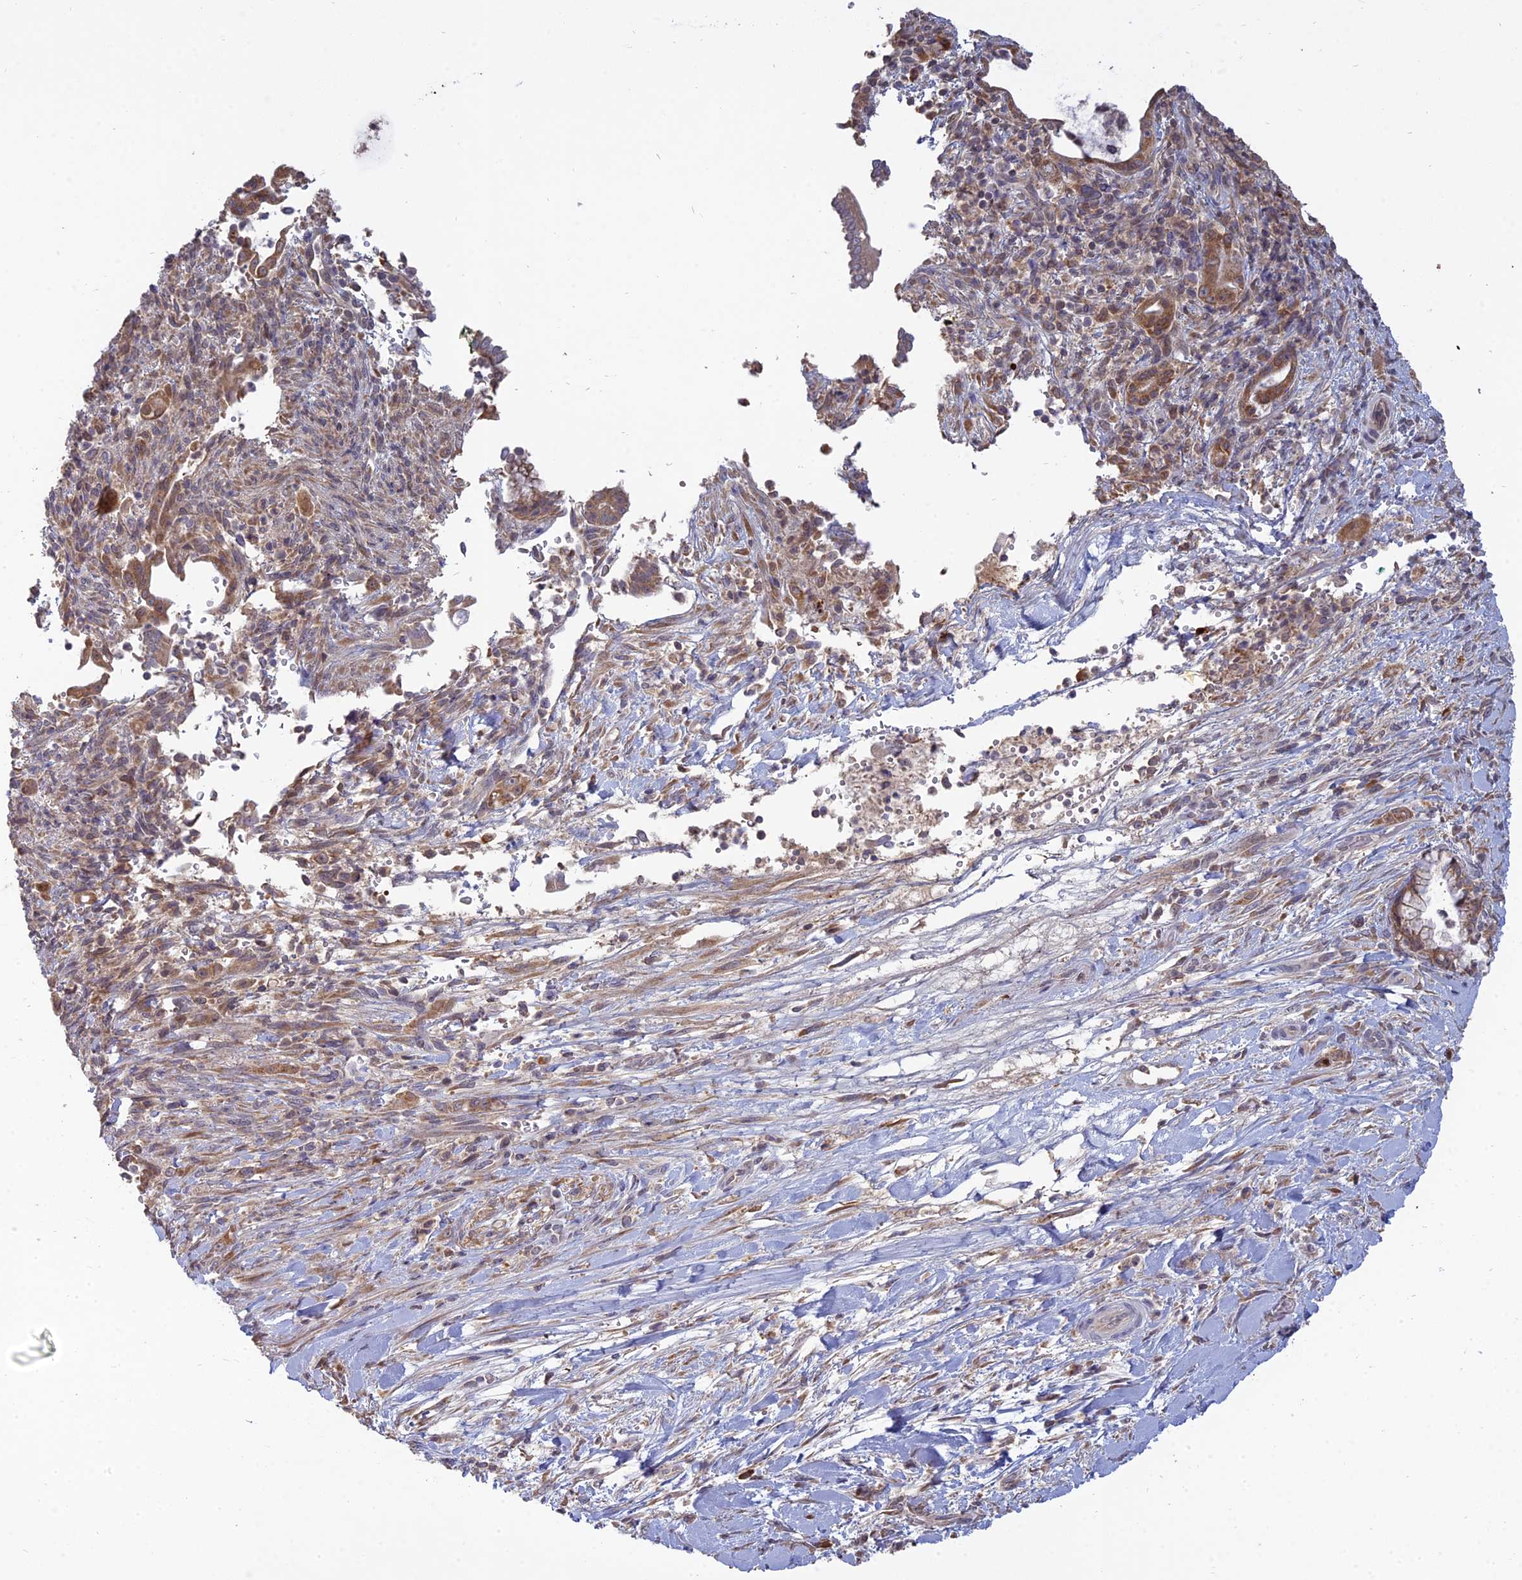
{"staining": {"intensity": "moderate", "quantity": ">75%", "location": "cytoplasmic/membranous"}, "tissue": "pancreatic cancer", "cell_type": "Tumor cells", "image_type": "cancer", "snomed": [{"axis": "morphology", "description": "Normal tissue, NOS"}, {"axis": "morphology", "description": "Adenocarcinoma, NOS"}, {"axis": "topography", "description": "Pancreas"}], "caption": "Pancreatic cancer (adenocarcinoma) was stained to show a protein in brown. There is medium levels of moderate cytoplasmic/membranous expression in about >75% of tumor cells.", "gene": "TMEM208", "patient": {"sex": "female", "age": 55}}